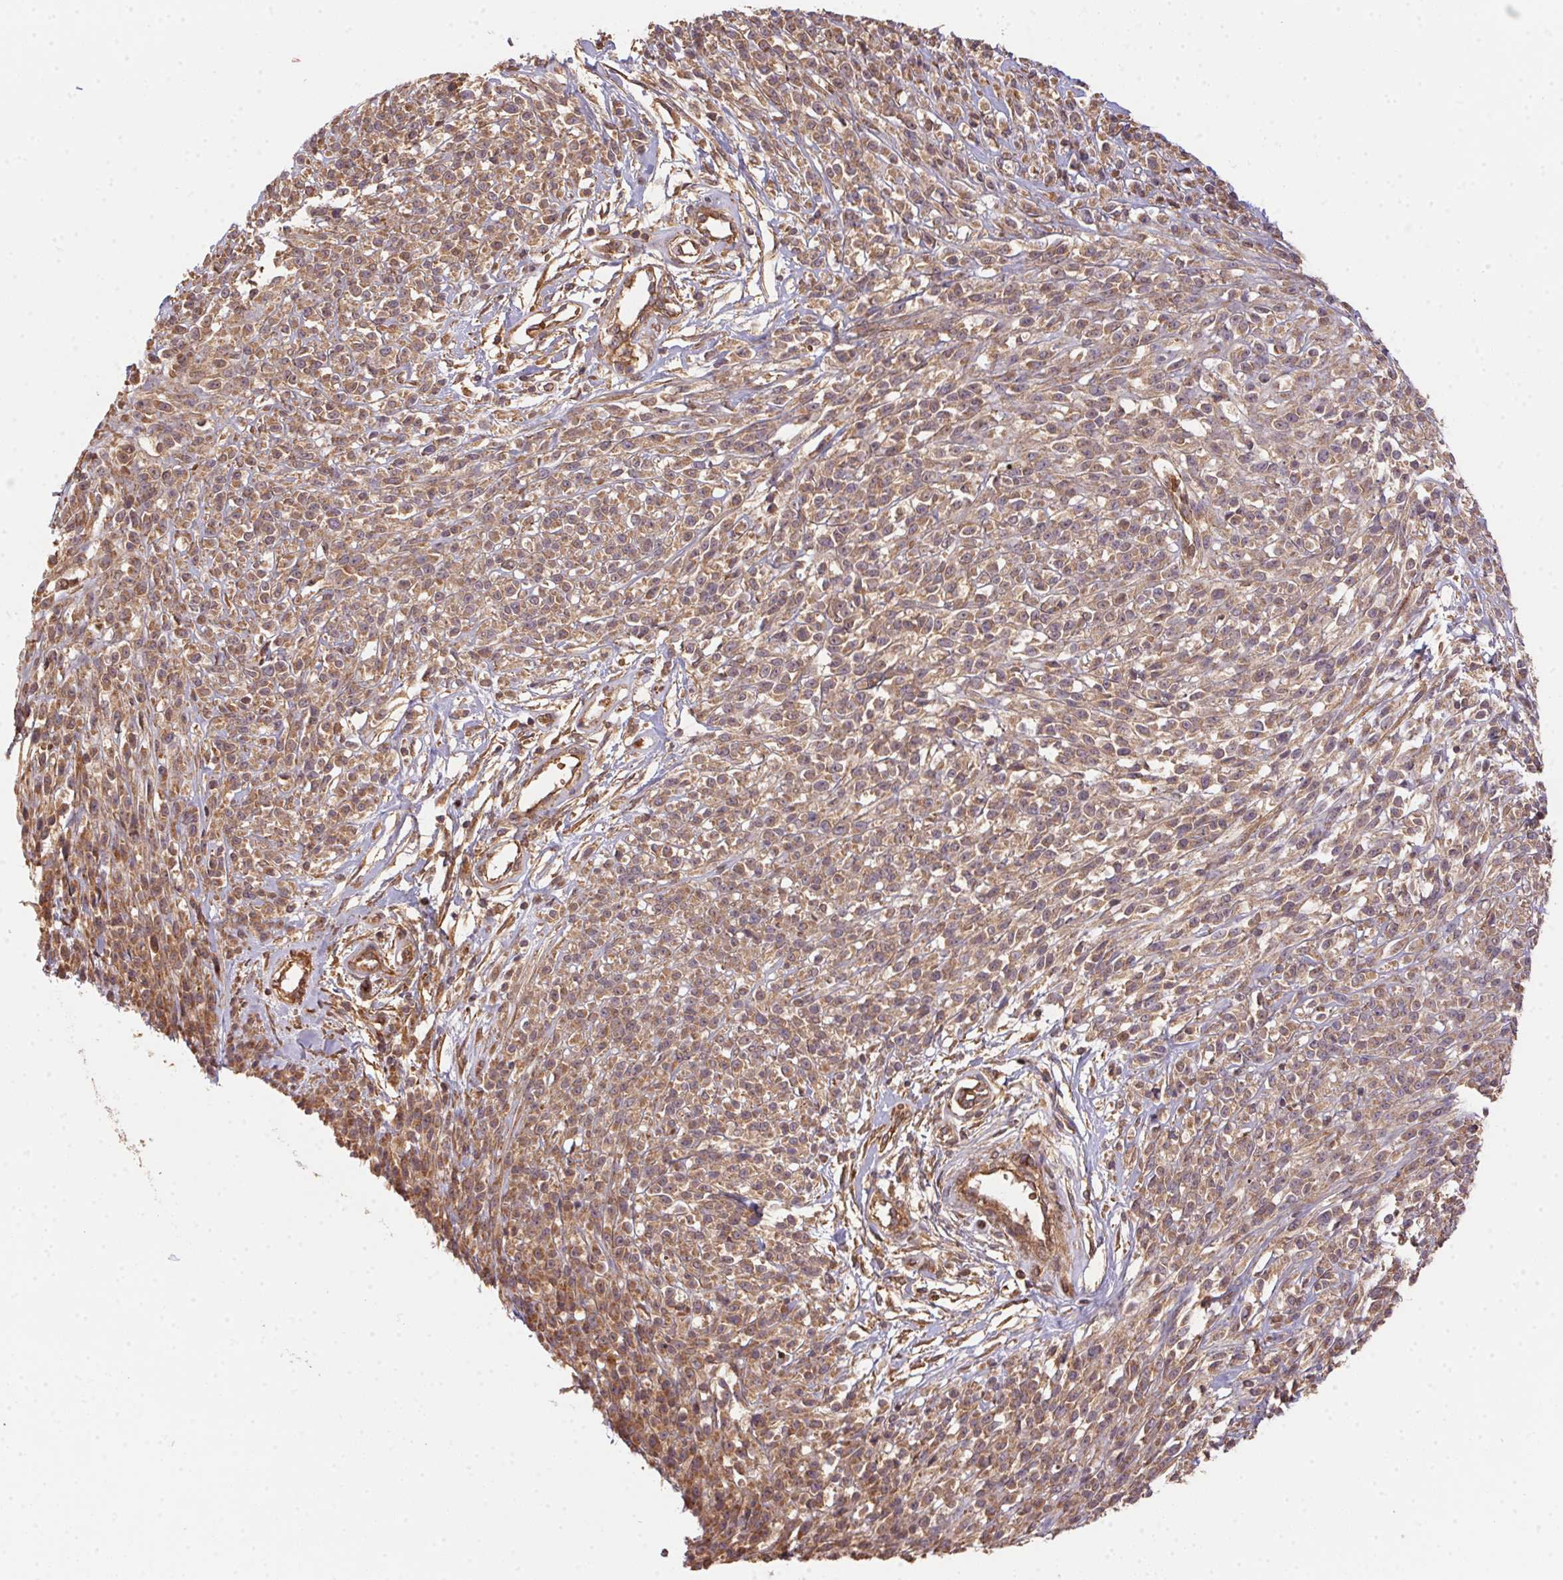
{"staining": {"intensity": "moderate", "quantity": ">75%", "location": "cytoplasmic/membranous"}, "tissue": "melanoma", "cell_type": "Tumor cells", "image_type": "cancer", "snomed": [{"axis": "morphology", "description": "Malignant melanoma, NOS"}, {"axis": "topography", "description": "Skin"}, {"axis": "topography", "description": "Skin of trunk"}], "caption": "This image exhibits IHC staining of malignant melanoma, with medium moderate cytoplasmic/membranous expression in about >75% of tumor cells.", "gene": "USE1", "patient": {"sex": "male", "age": 74}}